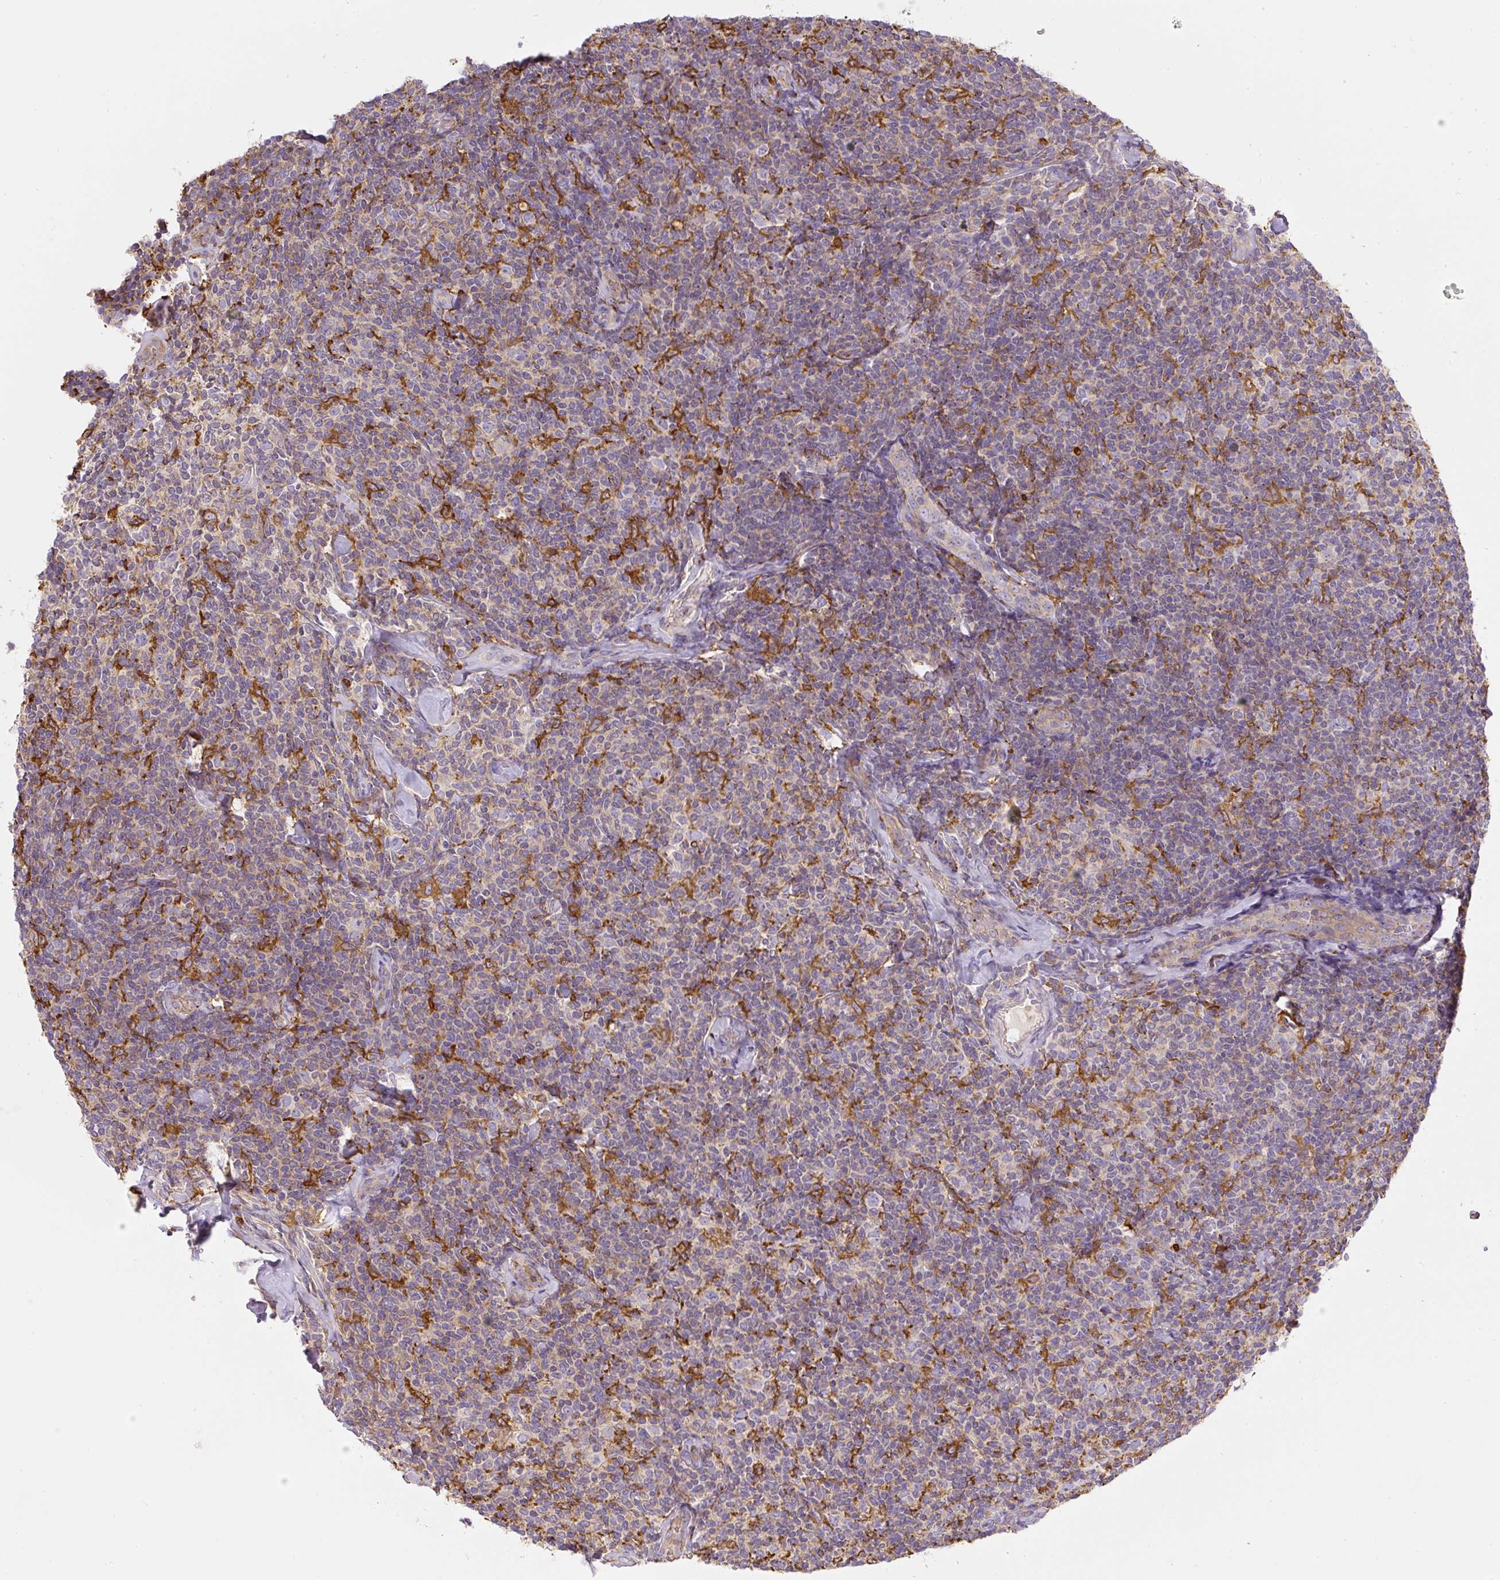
{"staining": {"intensity": "negative", "quantity": "none", "location": "none"}, "tissue": "lymphoma", "cell_type": "Tumor cells", "image_type": "cancer", "snomed": [{"axis": "morphology", "description": "Malignant lymphoma, non-Hodgkin's type, Low grade"}, {"axis": "topography", "description": "Lymph node"}], "caption": "A histopathology image of lymphoma stained for a protein reveals no brown staining in tumor cells. (Immunohistochemistry, brightfield microscopy, high magnification).", "gene": "PIP5KL1", "patient": {"sex": "female", "age": 56}}